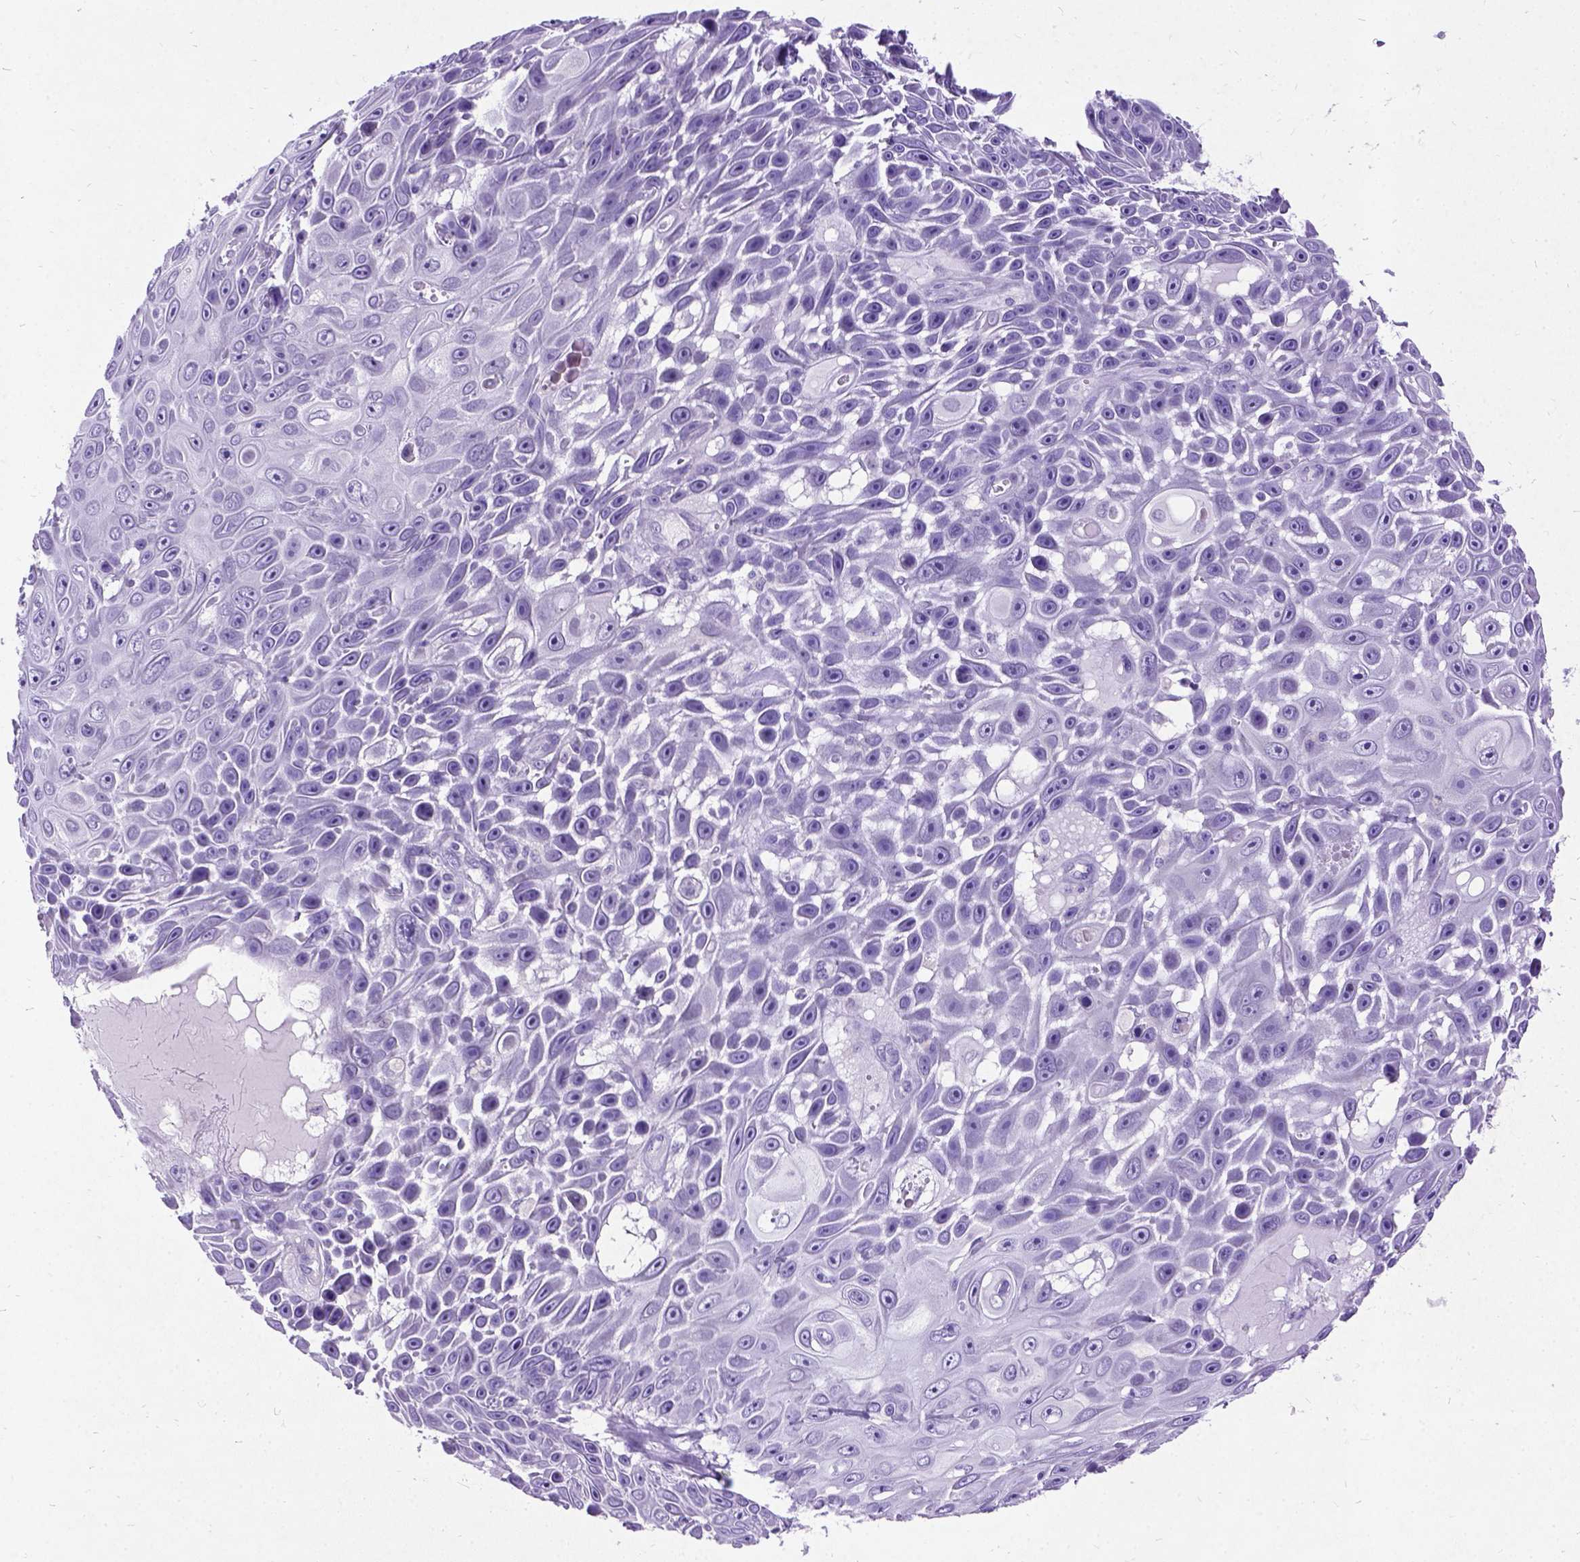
{"staining": {"intensity": "negative", "quantity": "none", "location": "none"}, "tissue": "skin cancer", "cell_type": "Tumor cells", "image_type": "cancer", "snomed": [{"axis": "morphology", "description": "Squamous cell carcinoma, NOS"}, {"axis": "topography", "description": "Skin"}], "caption": "This photomicrograph is of squamous cell carcinoma (skin) stained with immunohistochemistry to label a protein in brown with the nuclei are counter-stained blue. There is no staining in tumor cells. Nuclei are stained in blue.", "gene": "NEUROD4", "patient": {"sex": "male", "age": 82}}